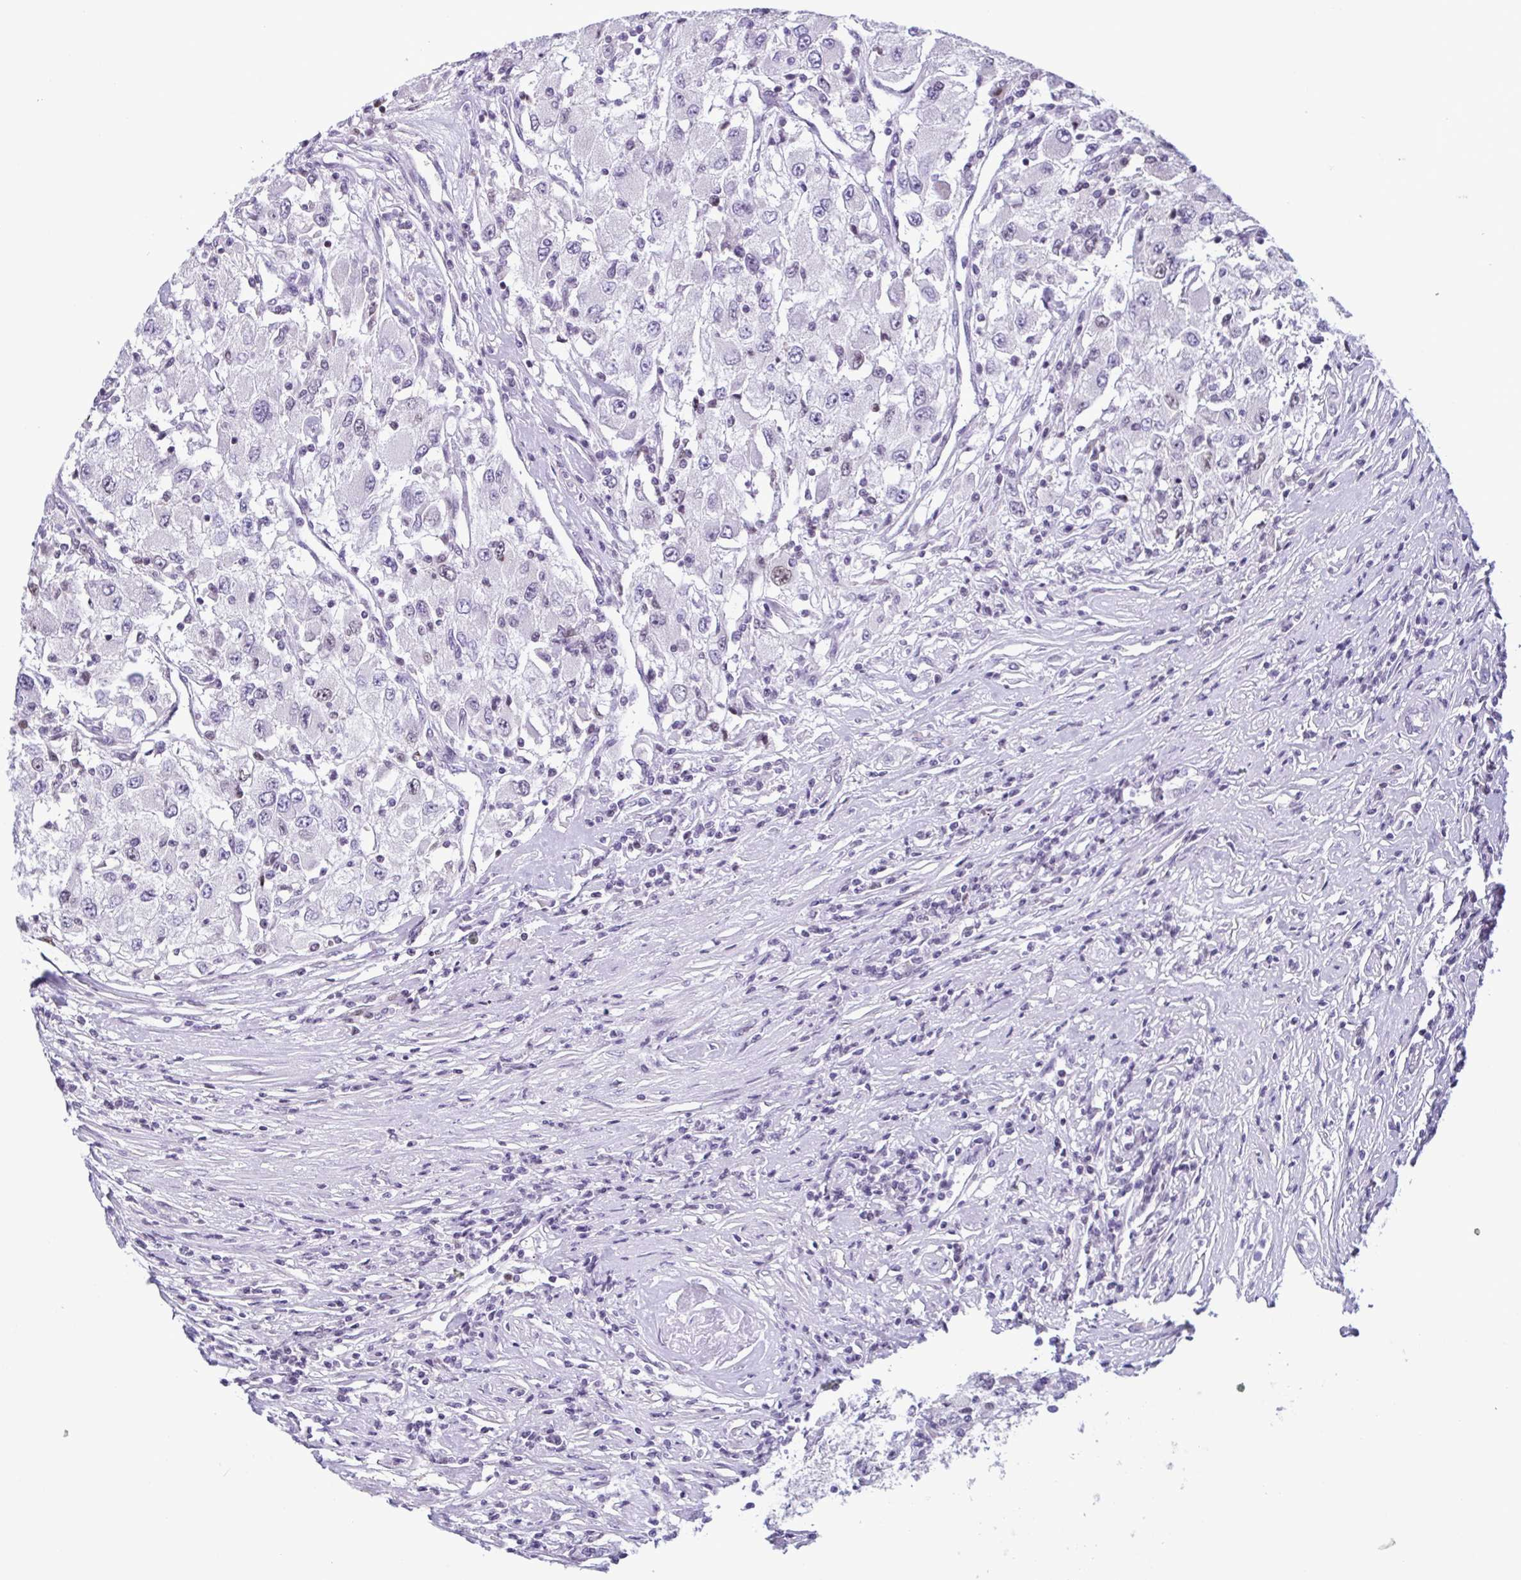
{"staining": {"intensity": "negative", "quantity": "none", "location": "none"}, "tissue": "renal cancer", "cell_type": "Tumor cells", "image_type": "cancer", "snomed": [{"axis": "morphology", "description": "Adenocarcinoma, NOS"}, {"axis": "topography", "description": "Kidney"}], "caption": "Tumor cells are negative for protein expression in human adenocarcinoma (renal).", "gene": "IRF1", "patient": {"sex": "female", "age": 67}}